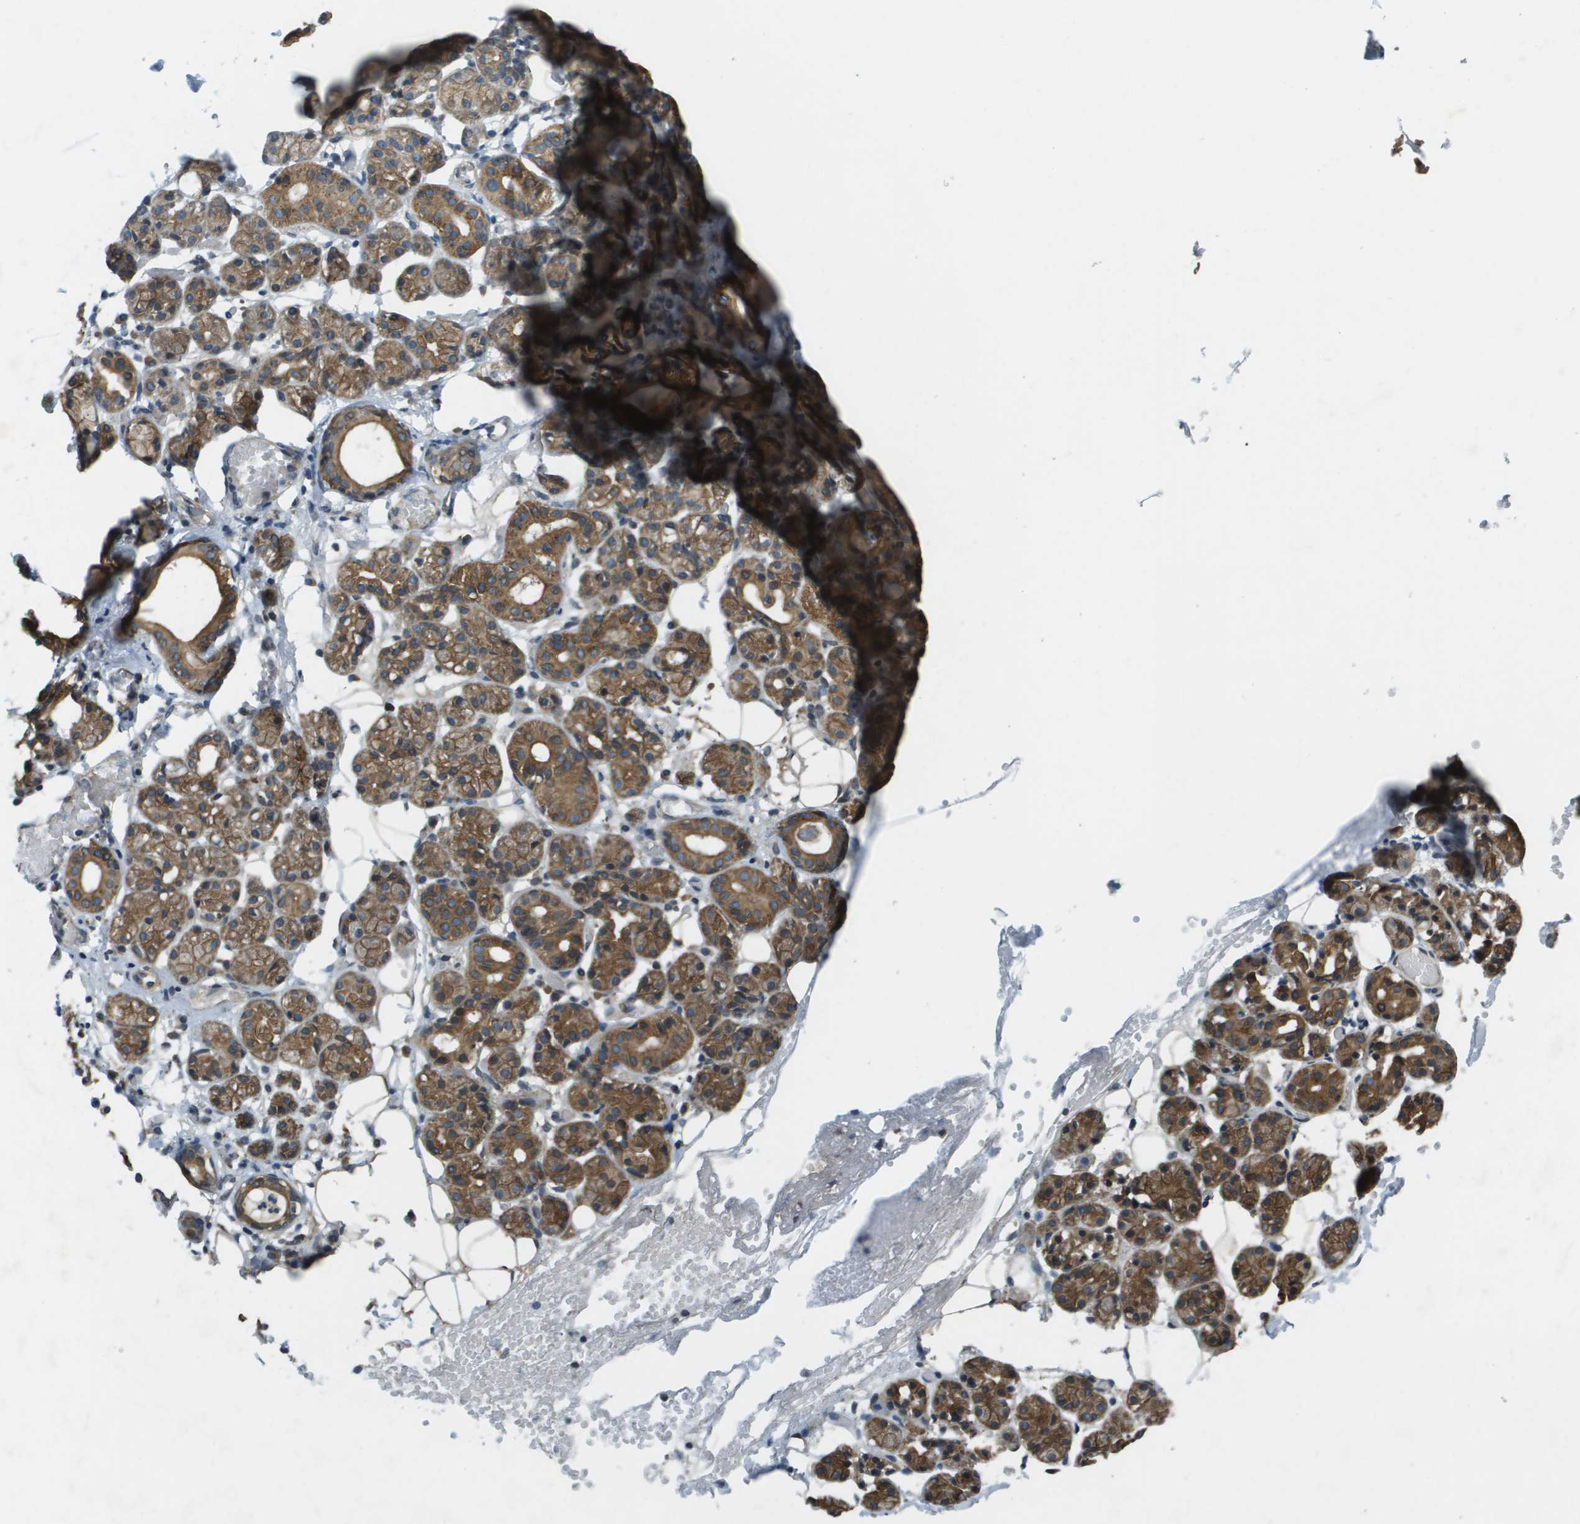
{"staining": {"intensity": "moderate", "quantity": ">75%", "location": "cytoplasmic/membranous"}, "tissue": "salivary gland", "cell_type": "Glandular cells", "image_type": "normal", "snomed": [{"axis": "morphology", "description": "Normal tissue, NOS"}, {"axis": "topography", "description": "Salivary gland"}], "caption": "The immunohistochemical stain labels moderate cytoplasmic/membranous staining in glandular cells of benign salivary gland. (DAB IHC, brown staining for protein, blue staining for nuclei).", "gene": "CDKN2C", "patient": {"sex": "male", "age": 63}}